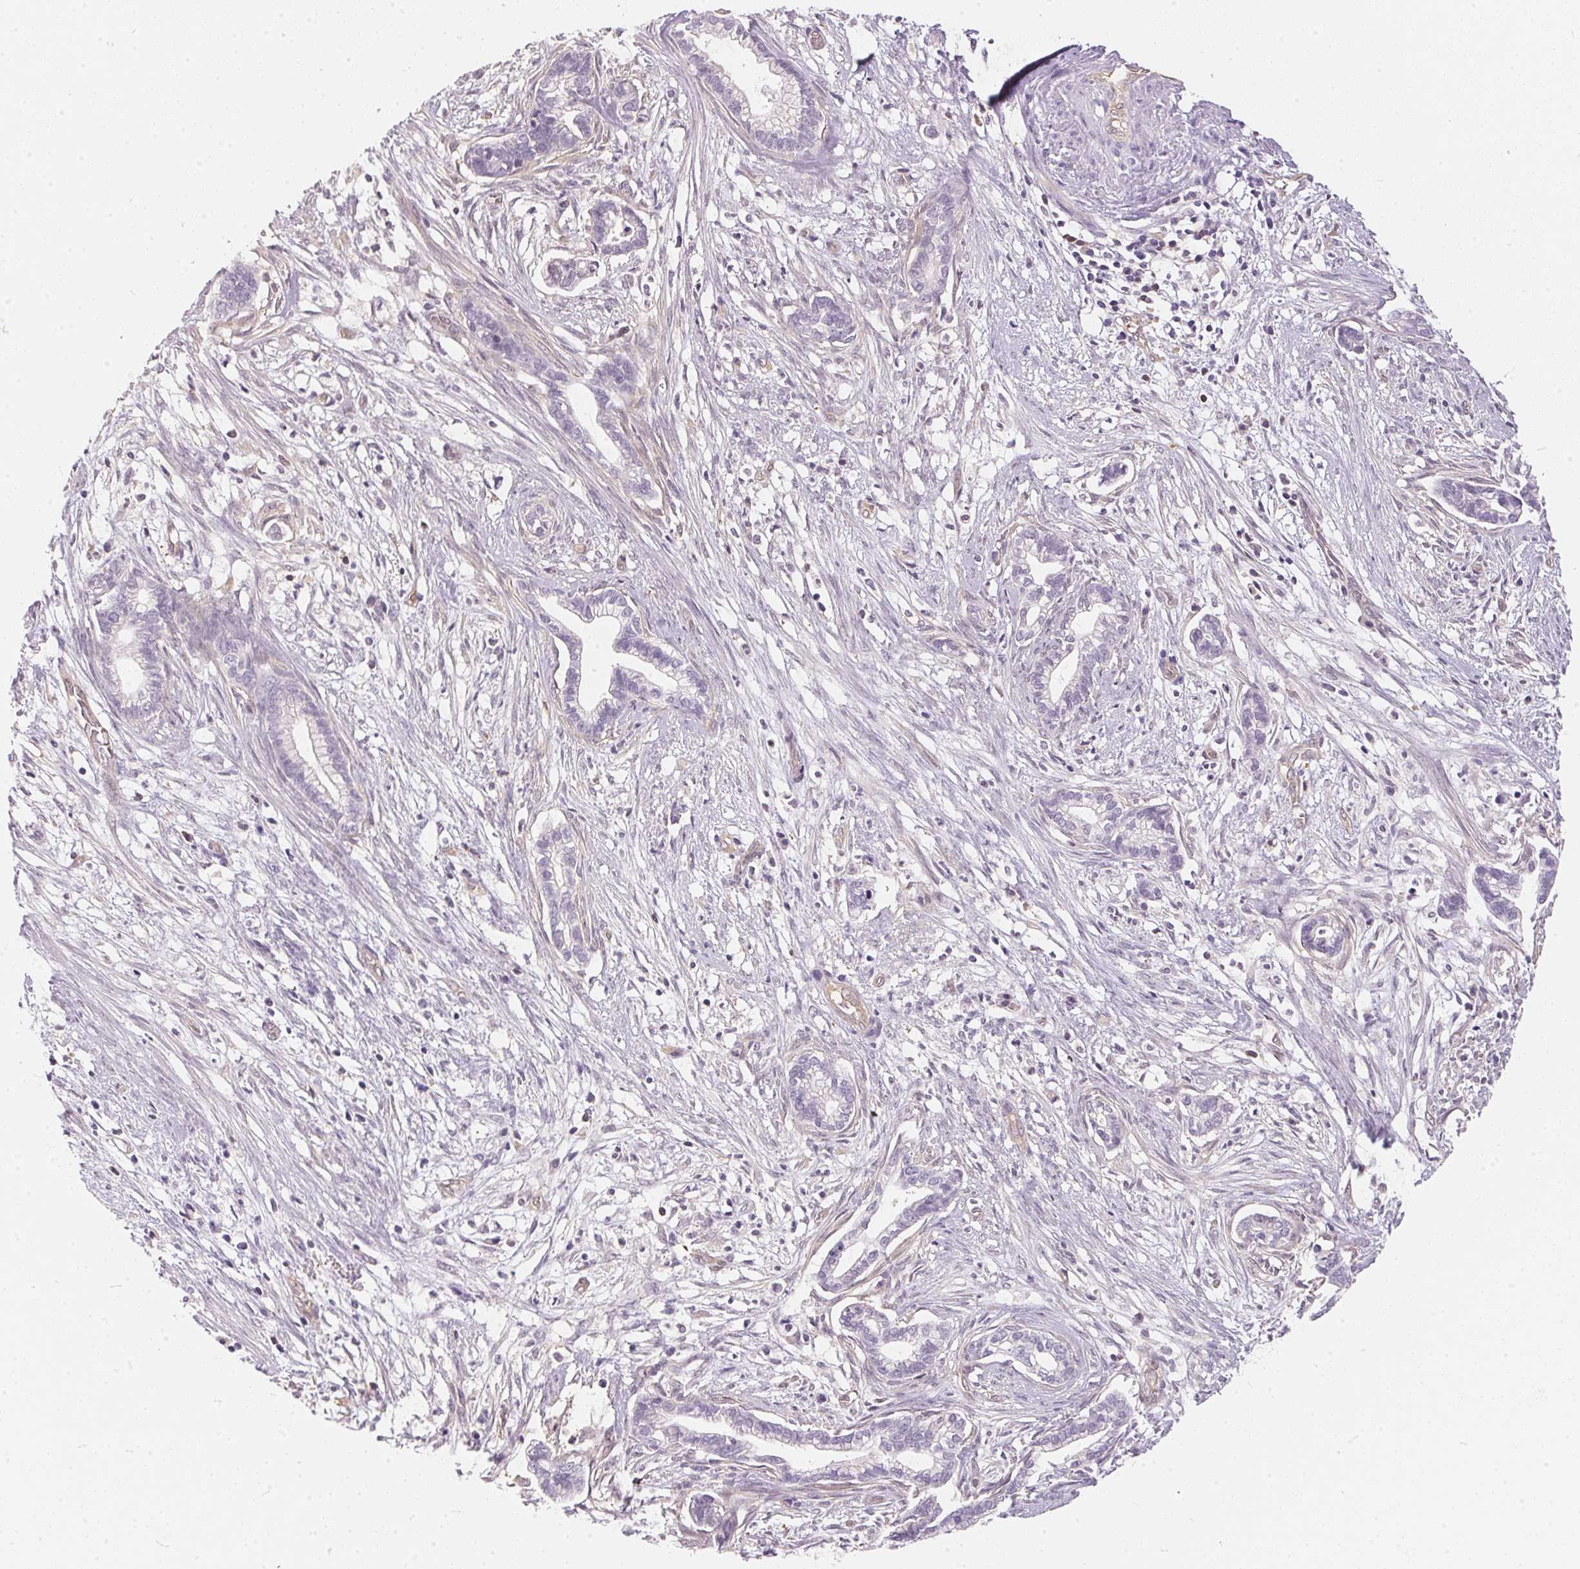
{"staining": {"intensity": "negative", "quantity": "none", "location": "none"}, "tissue": "cervical cancer", "cell_type": "Tumor cells", "image_type": "cancer", "snomed": [{"axis": "morphology", "description": "Adenocarcinoma, NOS"}, {"axis": "topography", "description": "Cervix"}], "caption": "This is an immunohistochemistry image of human cervical cancer (adenocarcinoma). There is no staining in tumor cells.", "gene": "BLMH", "patient": {"sex": "female", "age": 62}}